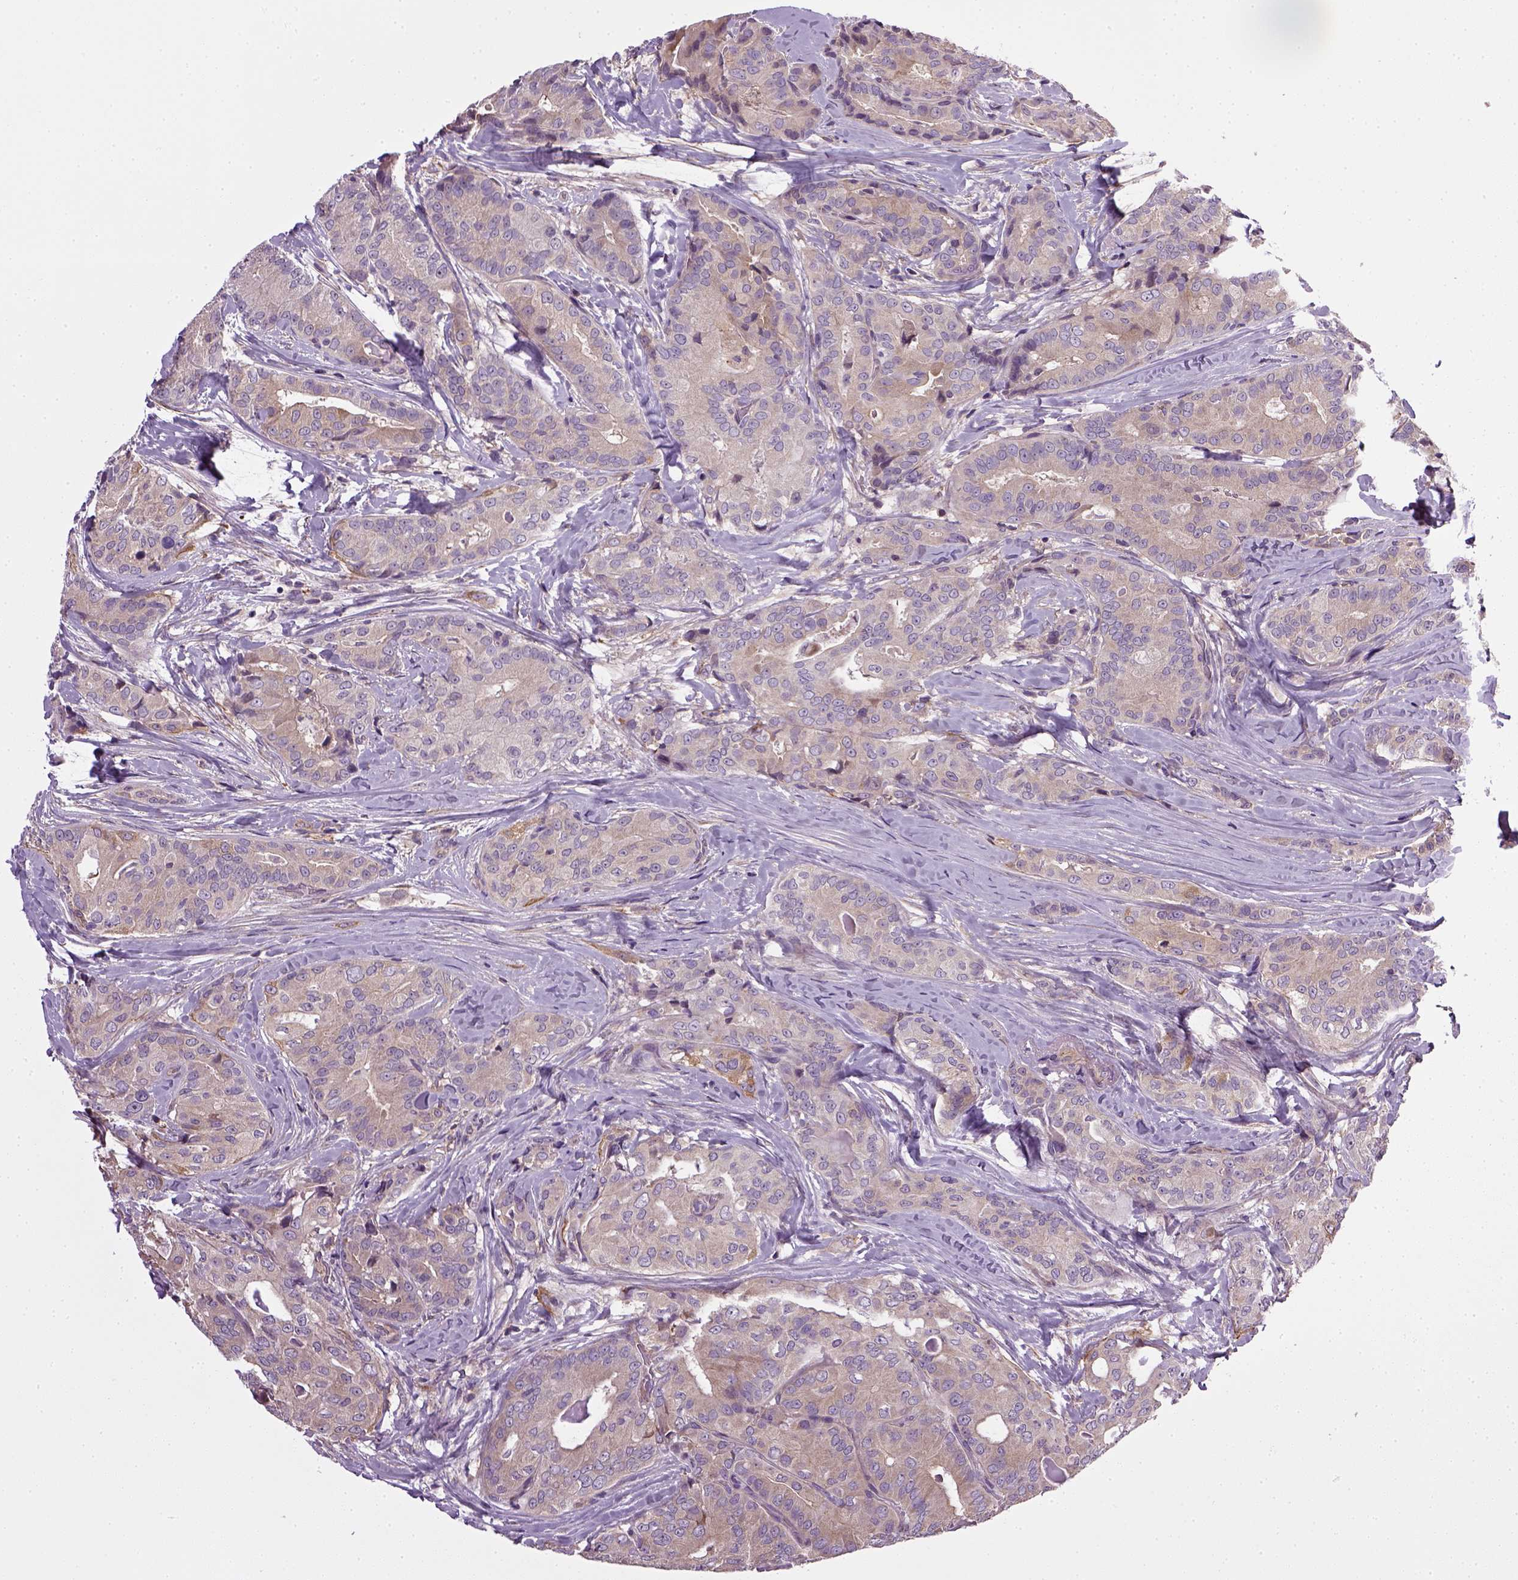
{"staining": {"intensity": "negative", "quantity": "none", "location": "none"}, "tissue": "thyroid cancer", "cell_type": "Tumor cells", "image_type": "cancer", "snomed": [{"axis": "morphology", "description": "Papillary adenocarcinoma, NOS"}, {"axis": "topography", "description": "Thyroid gland"}], "caption": "Tumor cells show no significant protein positivity in thyroid cancer (papillary adenocarcinoma).", "gene": "TPRG1", "patient": {"sex": "male", "age": 61}}